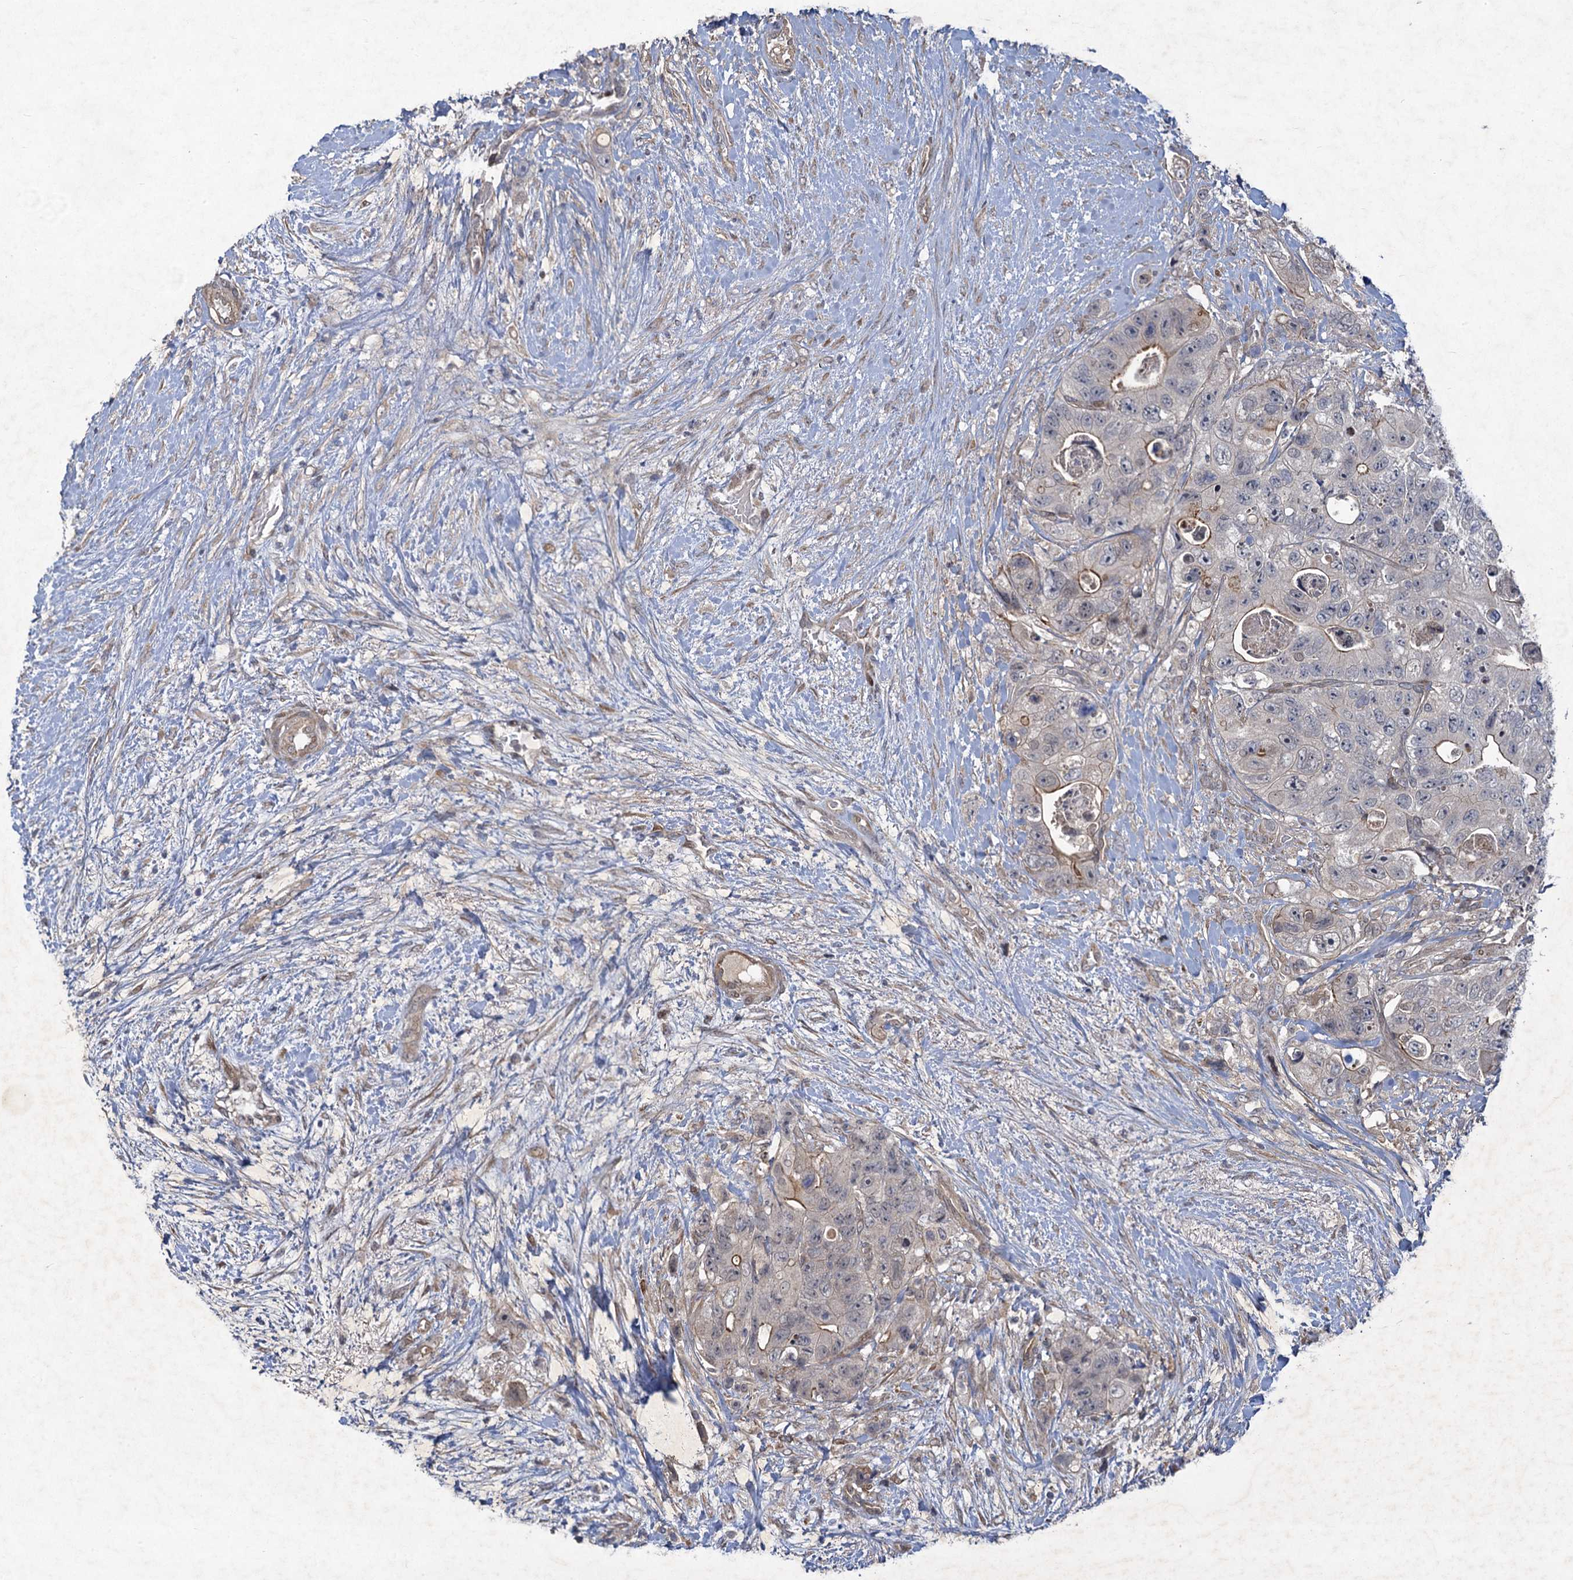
{"staining": {"intensity": "moderate", "quantity": "<25%", "location": "cytoplasmic/membranous"}, "tissue": "colorectal cancer", "cell_type": "Tumor cells", "image_type": "cancer", "snomed": [{"axis": "morphology", "description": "Adenocarcinoma, NOS"}, {"axis": "topography", "description": "Colon"}], "caption": "Moderate cytoplasmic/membranous staining for a protein is appreciated in approximately <25% of tumor cells of adenocarcinoma (colorectal) using immunohistochemistry.", "gene": "NUDT22", "patient": {"sex": "female", "age": 46}}